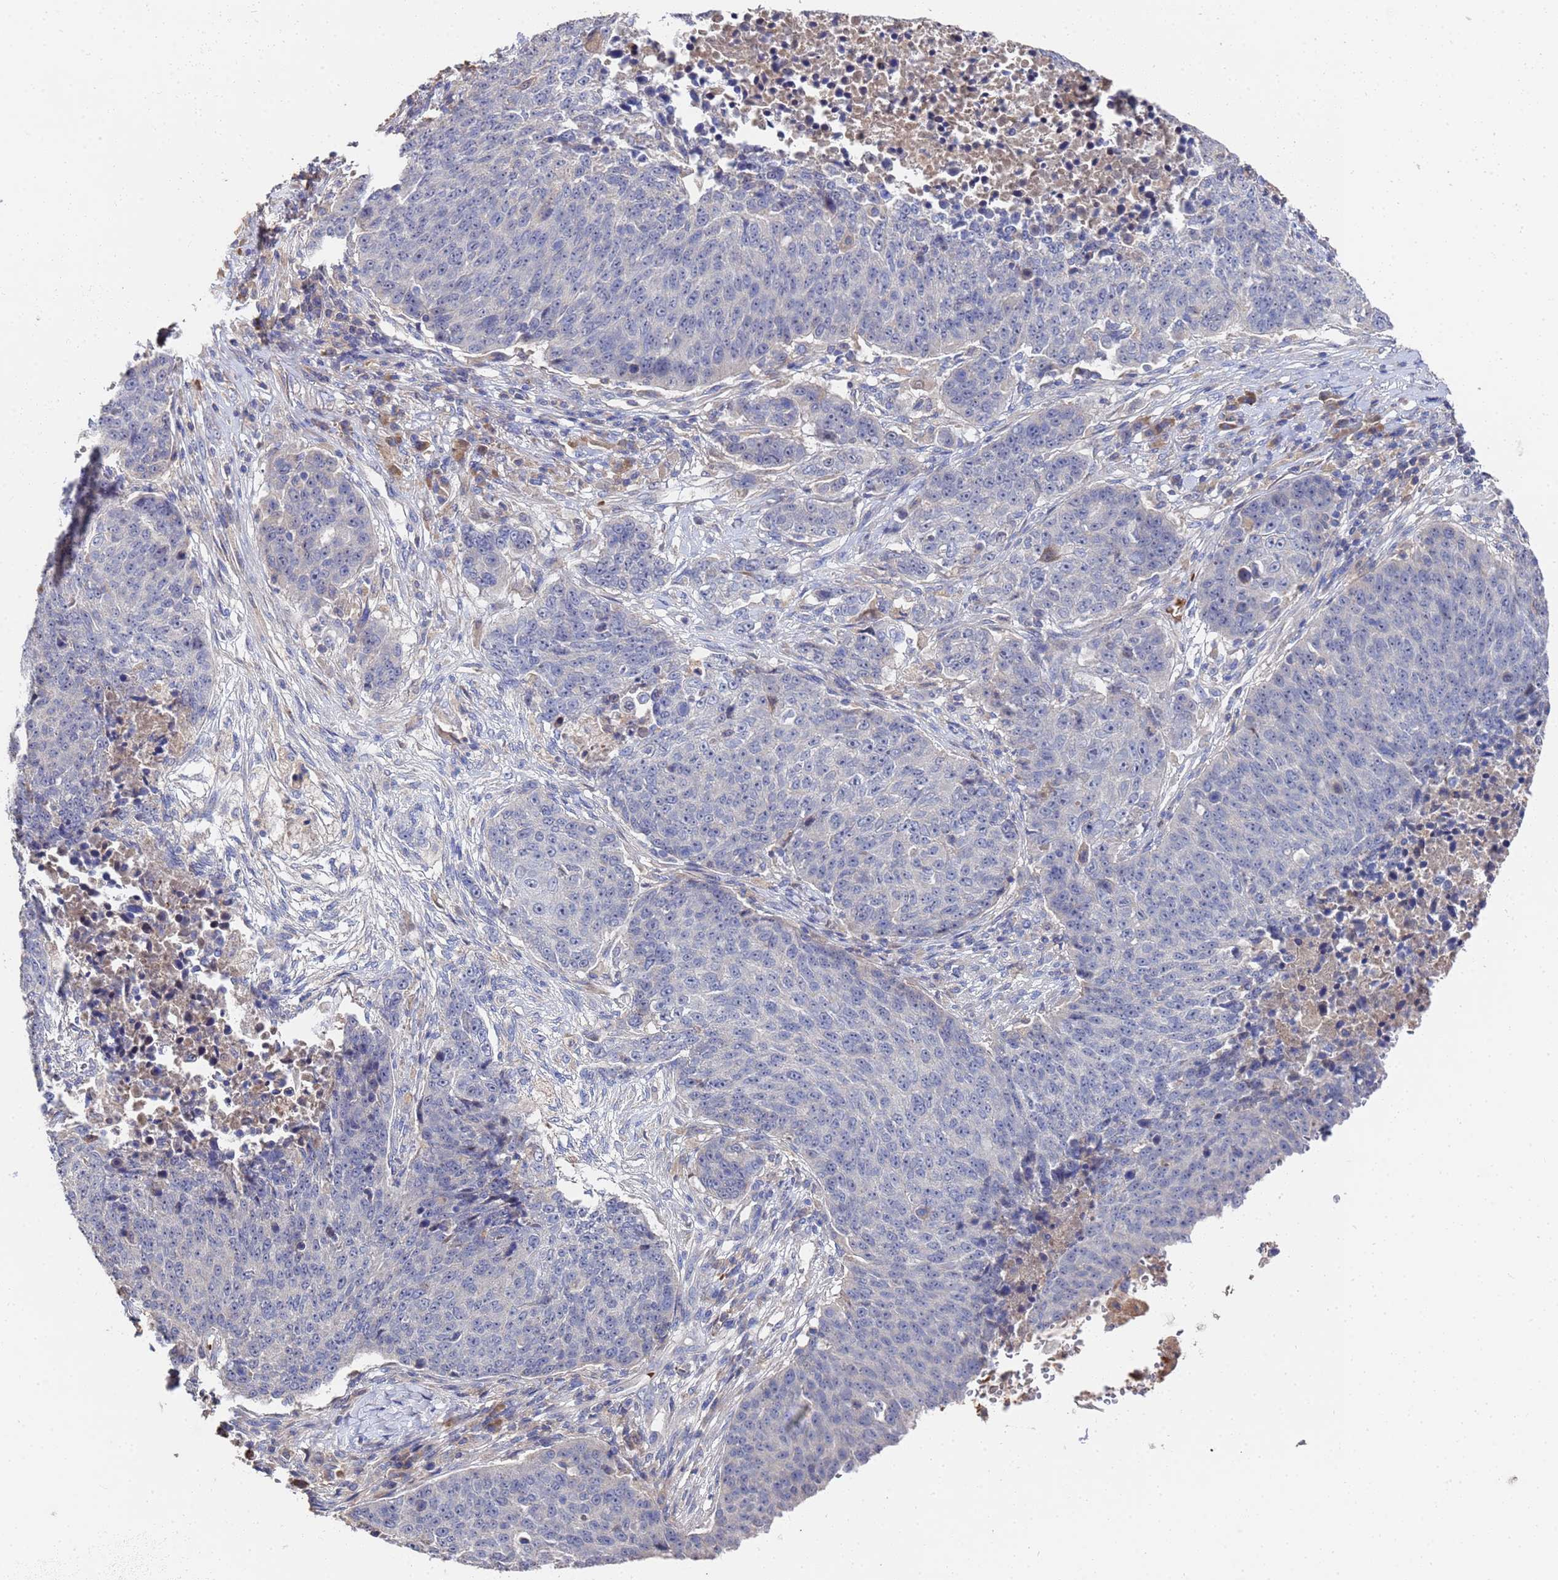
{"staining": {"intensity": "negative", "quantity": "none", "location": "none"}, "tissue": "lung cancer", "cell_type": "Tumor cells", "image_type": "cancer", "snomed": [{"axis": "morphology", "description": "Normal tissue, NOS"}, {"axis": "morphology", "description": "Squamous cell carcinoma, NOS"}, {"axis": "topography", "description": "Lymph node"}, {"axis": "topography", "description": "Lung"}], "caption": "Immunohistochemical staining of lung cancer (squamous cell carcinoma) demonstrates no significant staining in tumor cells.", "gene": "TCP10L", "patient": {"sex": "male", "age": 66}}